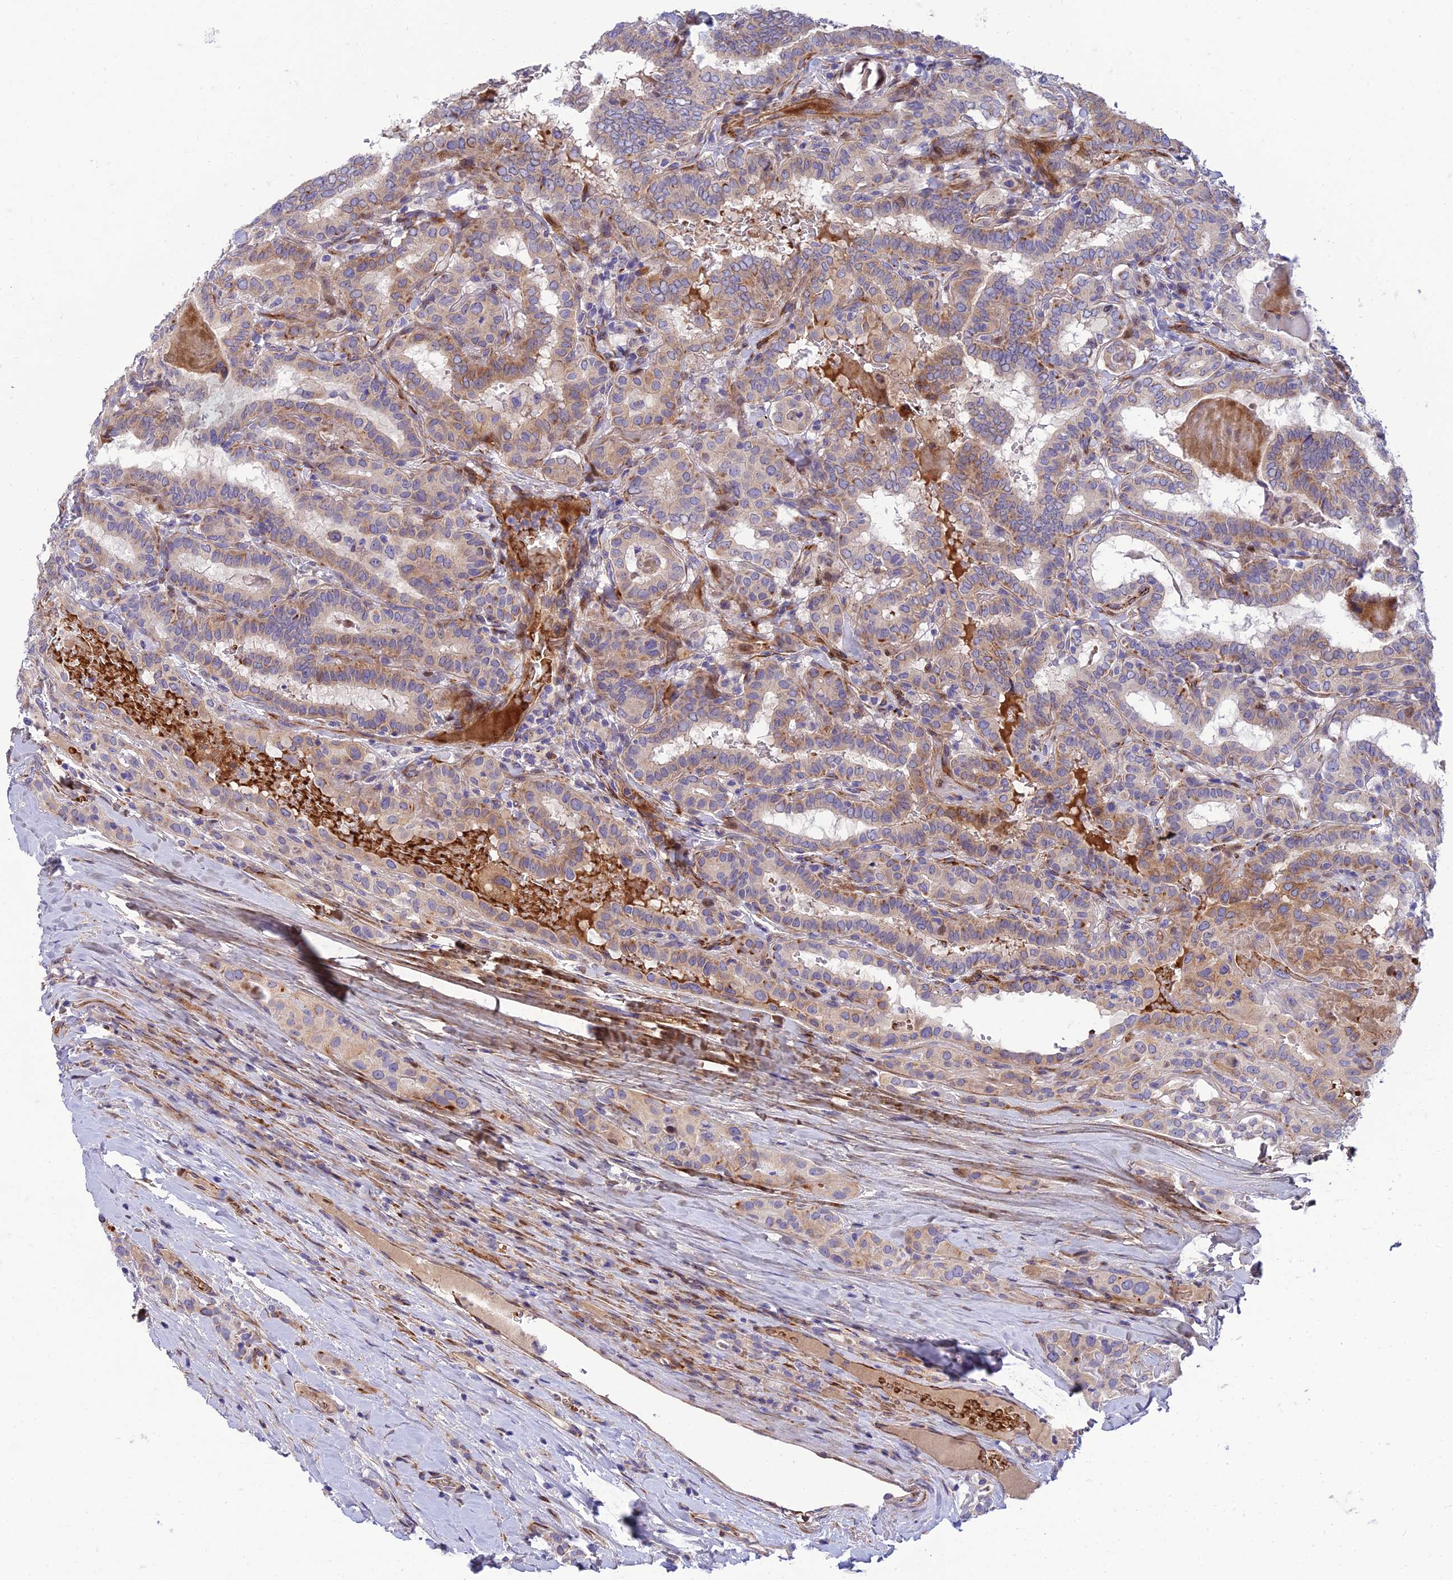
{"staining": {"intensity": "weak", "quantity": "<25%", "location": "cytoplasmic/membranous"}, "tissue": "thyroid cancer", "cell_type": "Tumor cells", "image_type": "cancer", "snomed": [{"axis": "morphology", "description": "Papillary adenocarcinoma, NOS"}, {"axis": "topography", "description": "Thyroid gland"}], "caption": "High power microscopy histopathology image of an immunohistochemistry image of papillary adenocarcinoma (thyroid), revealing no significant positivity in tumor cells.", "gene": "SEL1L3", "patient": {"sex": "female", "age": 72}}